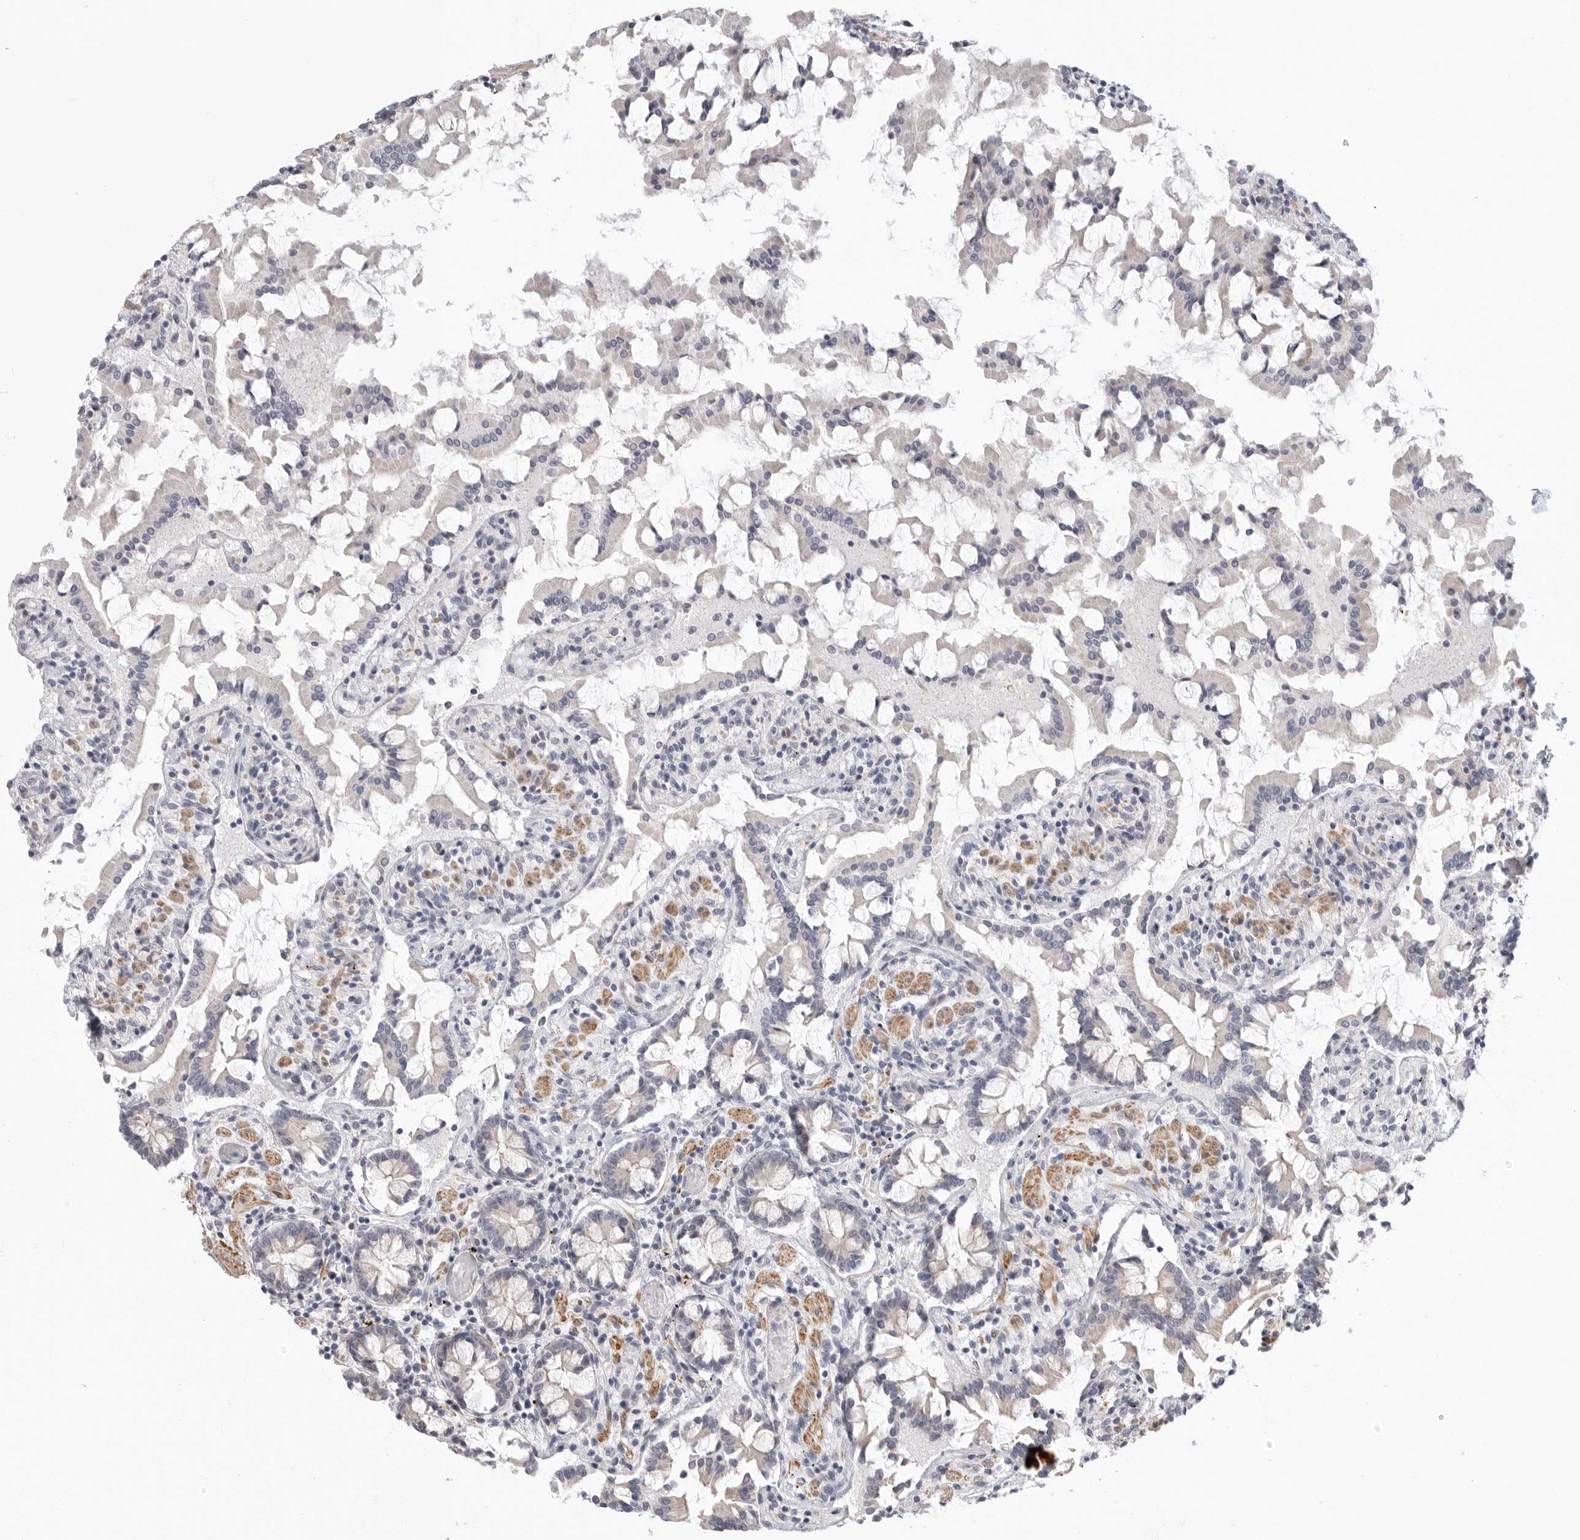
{"staining": {"intensity": "weak", "quantity": "25%-75%", "location": "cytoplasmic/membranous"}, "tissue": "small intestine", "cell_type": "Glandular cells", "image_type": "normal", "snomed": [{"axis": "morphology", "description": "Normal tissue, NOS"}, {"axis": "topography", "description": "Small intestine"}], "caption": "A high-resolution histopathology image shows immunohistochemistry (IHC) staining of benign small intestine, which displays weak cytoplasmic/membranous staining in about 25%-75% of glandular cells.", "gene": "STAB2", "patient": {"sex": "male", "age": 41}}